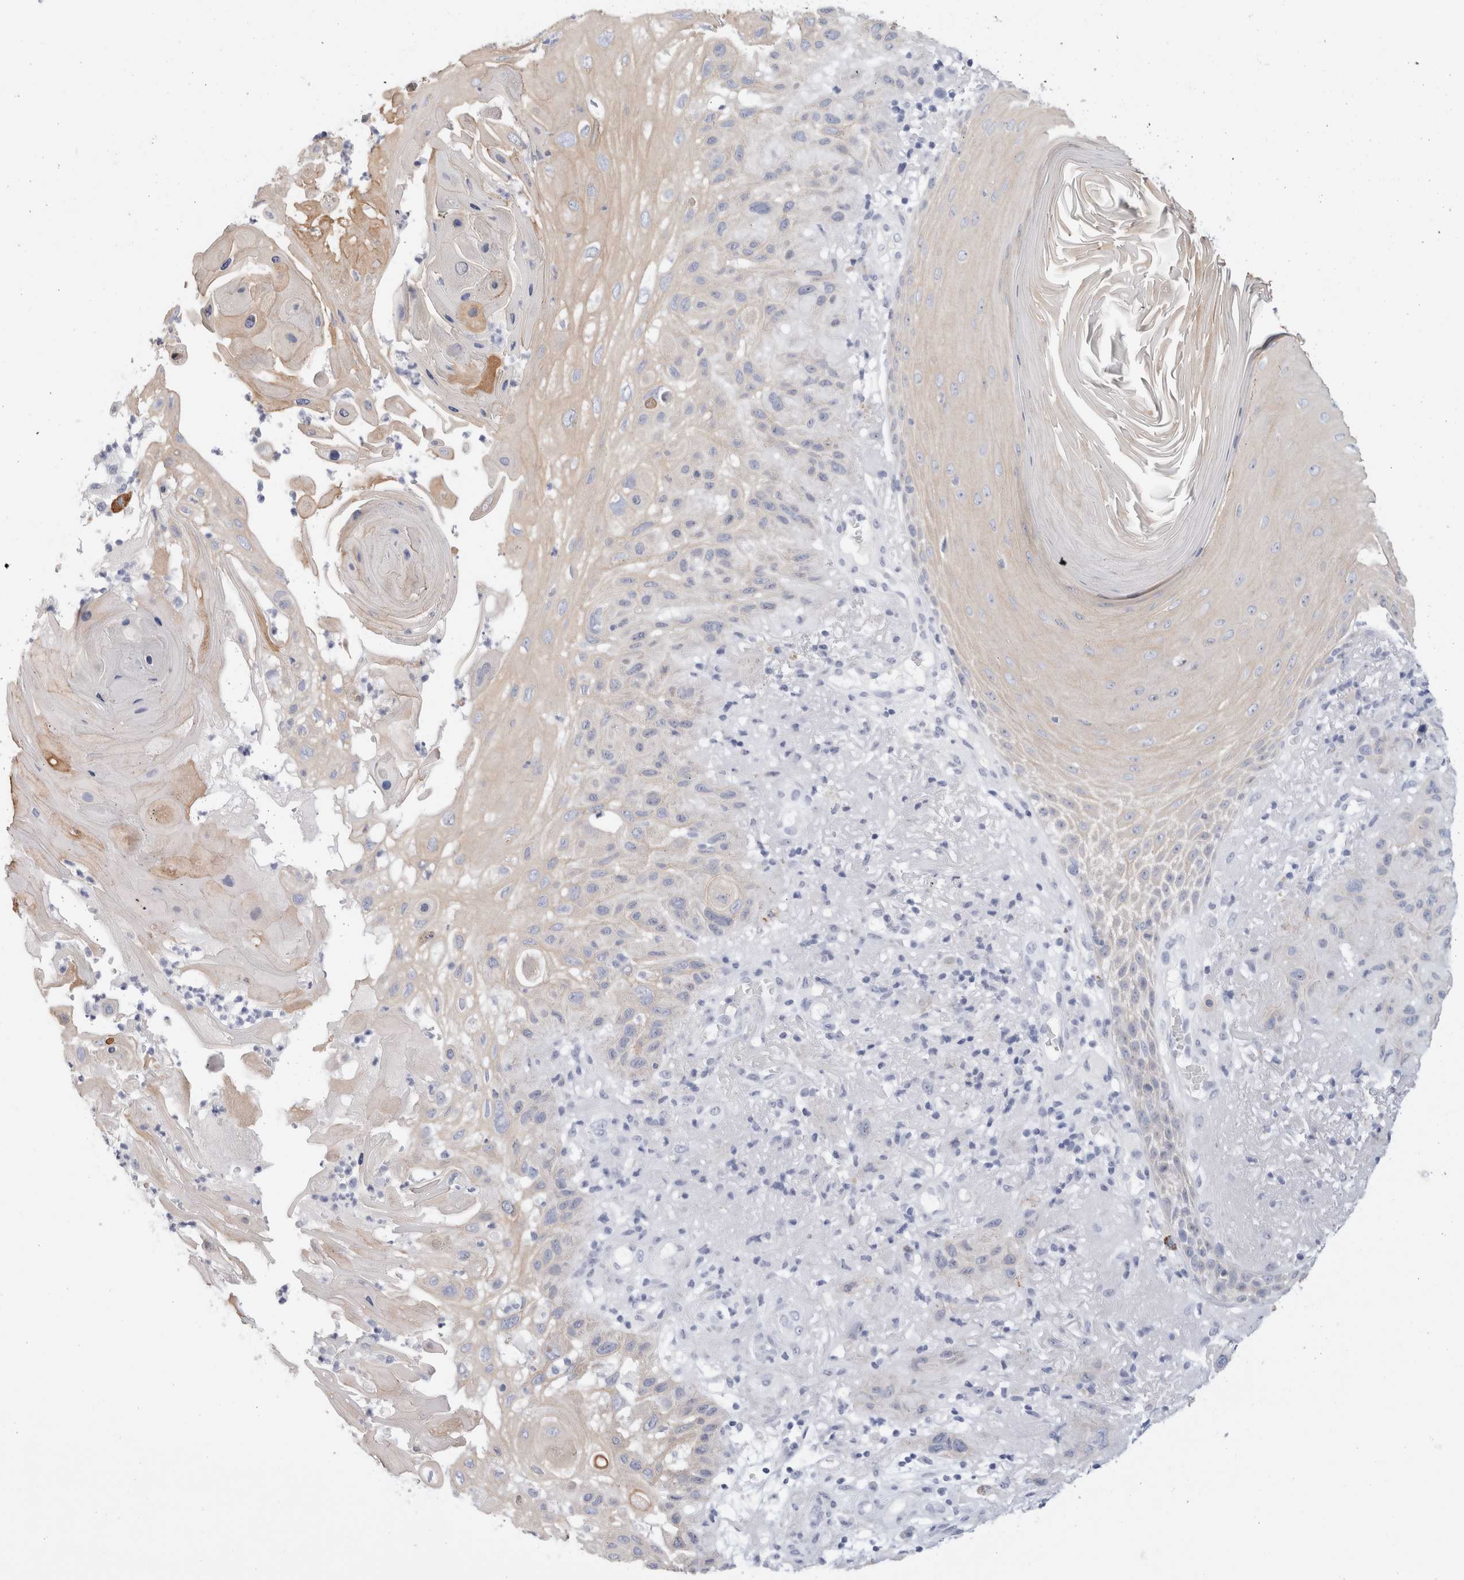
{"staining": {"intensity": "weak", "quantity": "25%-75%", "location": "cytoplasmic/membranous"}, "tissue": "skin cancer", "cell_type": "Tumor cells", "image_type": "cancer", "snomed": [{"axis": "morphology", "description": "Normal tissue, NOS"}, {"axis": "morphology", "description": "Squamous cell carcinoma, NOS"}, {"axis": "topography", "description": "Skin"}], "caption": "Squamous cell carcinoma (skin) tissue demonstrates weak cytoplasmic/membranous staining in about 25%-75% of tumor cells, visualized by immunohistochemistry.", "gene": "MUC15", "patient": {"sex": "female", "age": 96}}